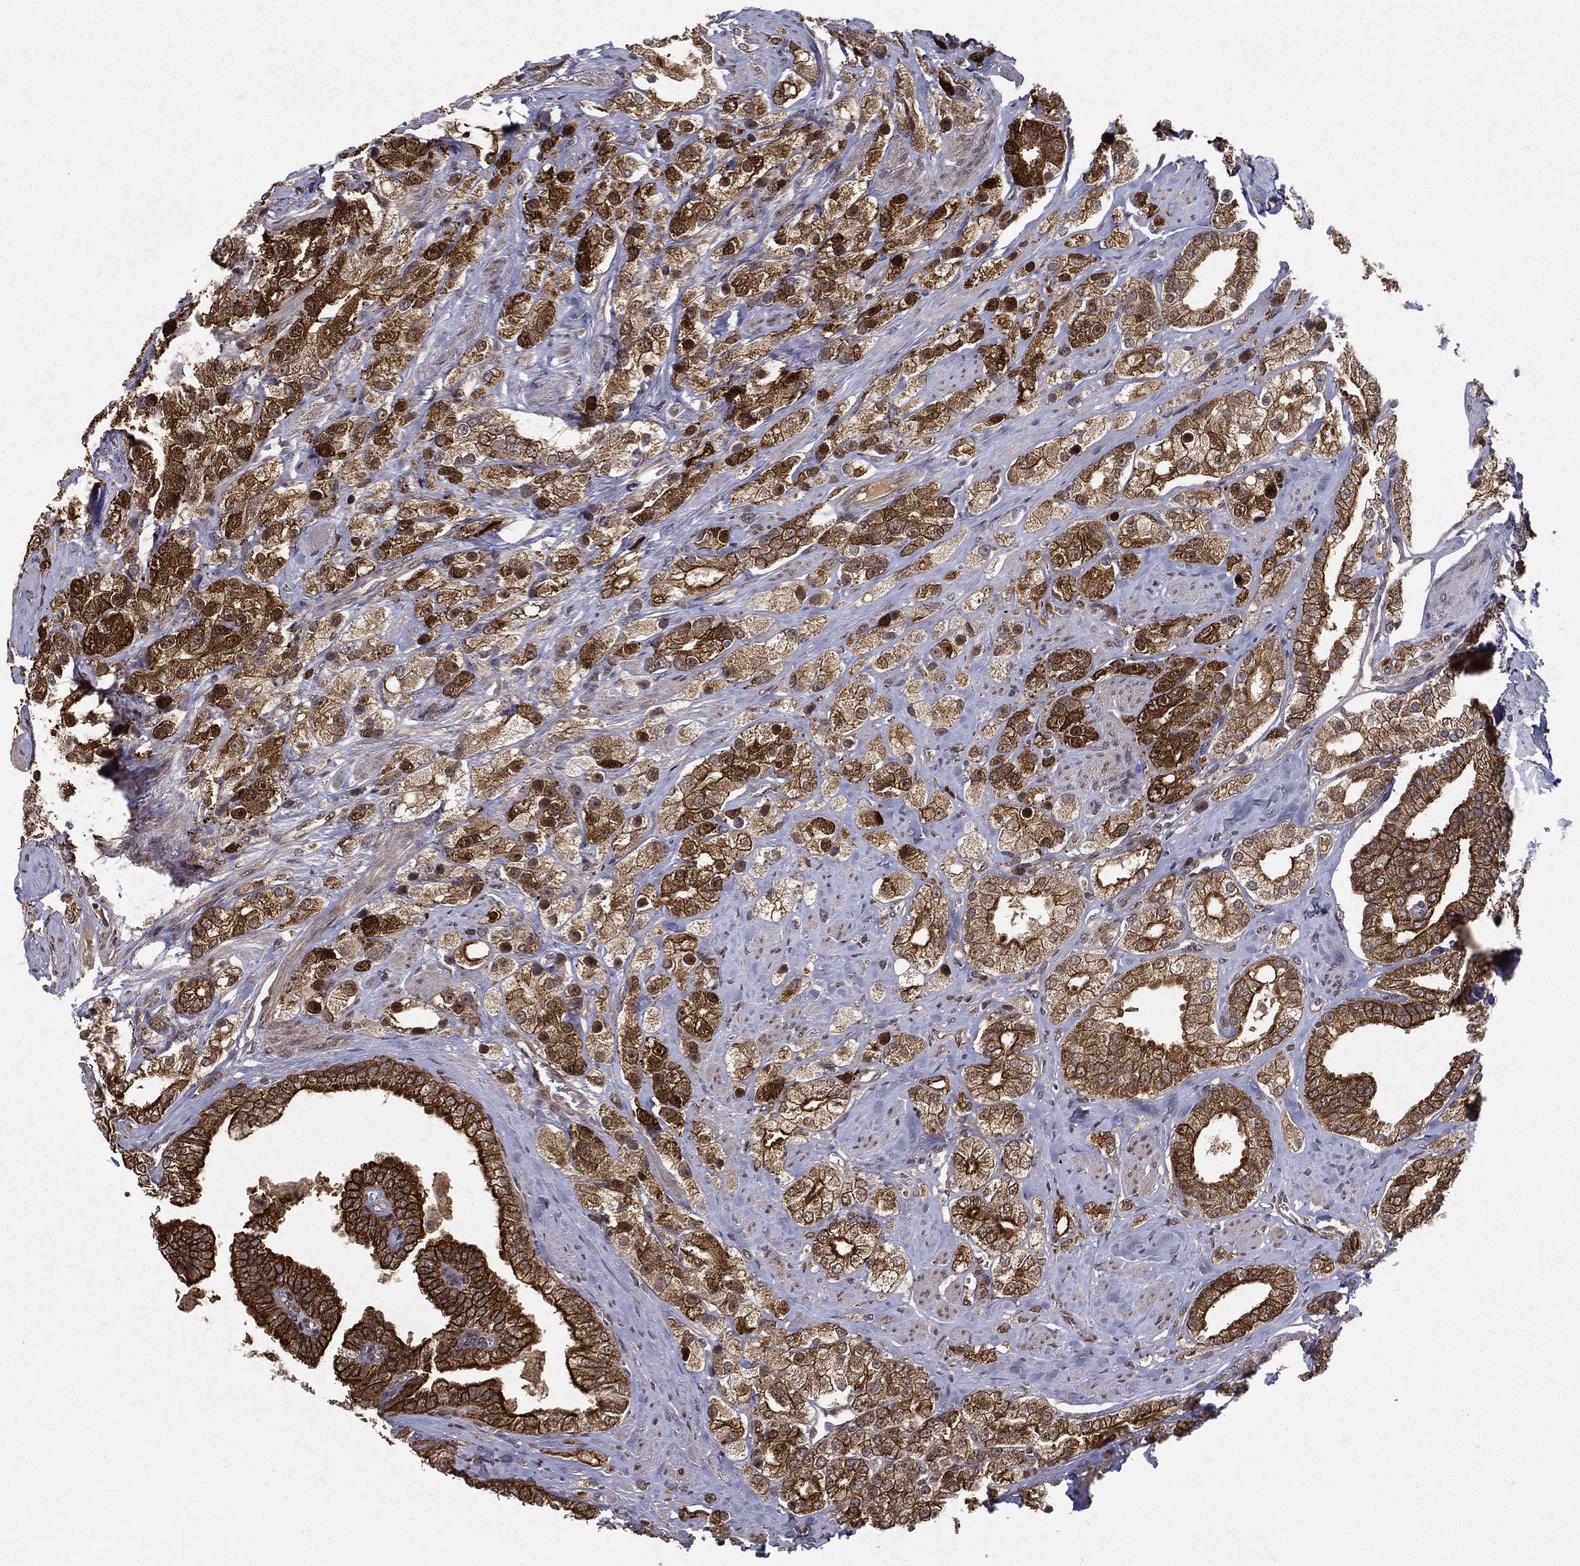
{"staining": {"intensity": "strong", "quantity": ">75%", "location": "cytoplasmic/membranous"}, "tissue": "prostate cancer", "cell_type": "Tumor cells", "image_type": "cancer", "snomed": [{"axis": "morphology", "description": "Adenocarcinoma, NOS"}, {"axis": "topography", "description": "Prostate and seminal vesicle, NOS"}, {"axis": "topography", "description": "Prostate"}], "caption": "The micrograph demonstrates a brown stain indicating the presence of a protein in the cytoplasmic/membranous of tumor cells in adenocarcinoma (prostate).", "gene": "SLC6A6", "patient": {"sex": "male", "age": 67}}